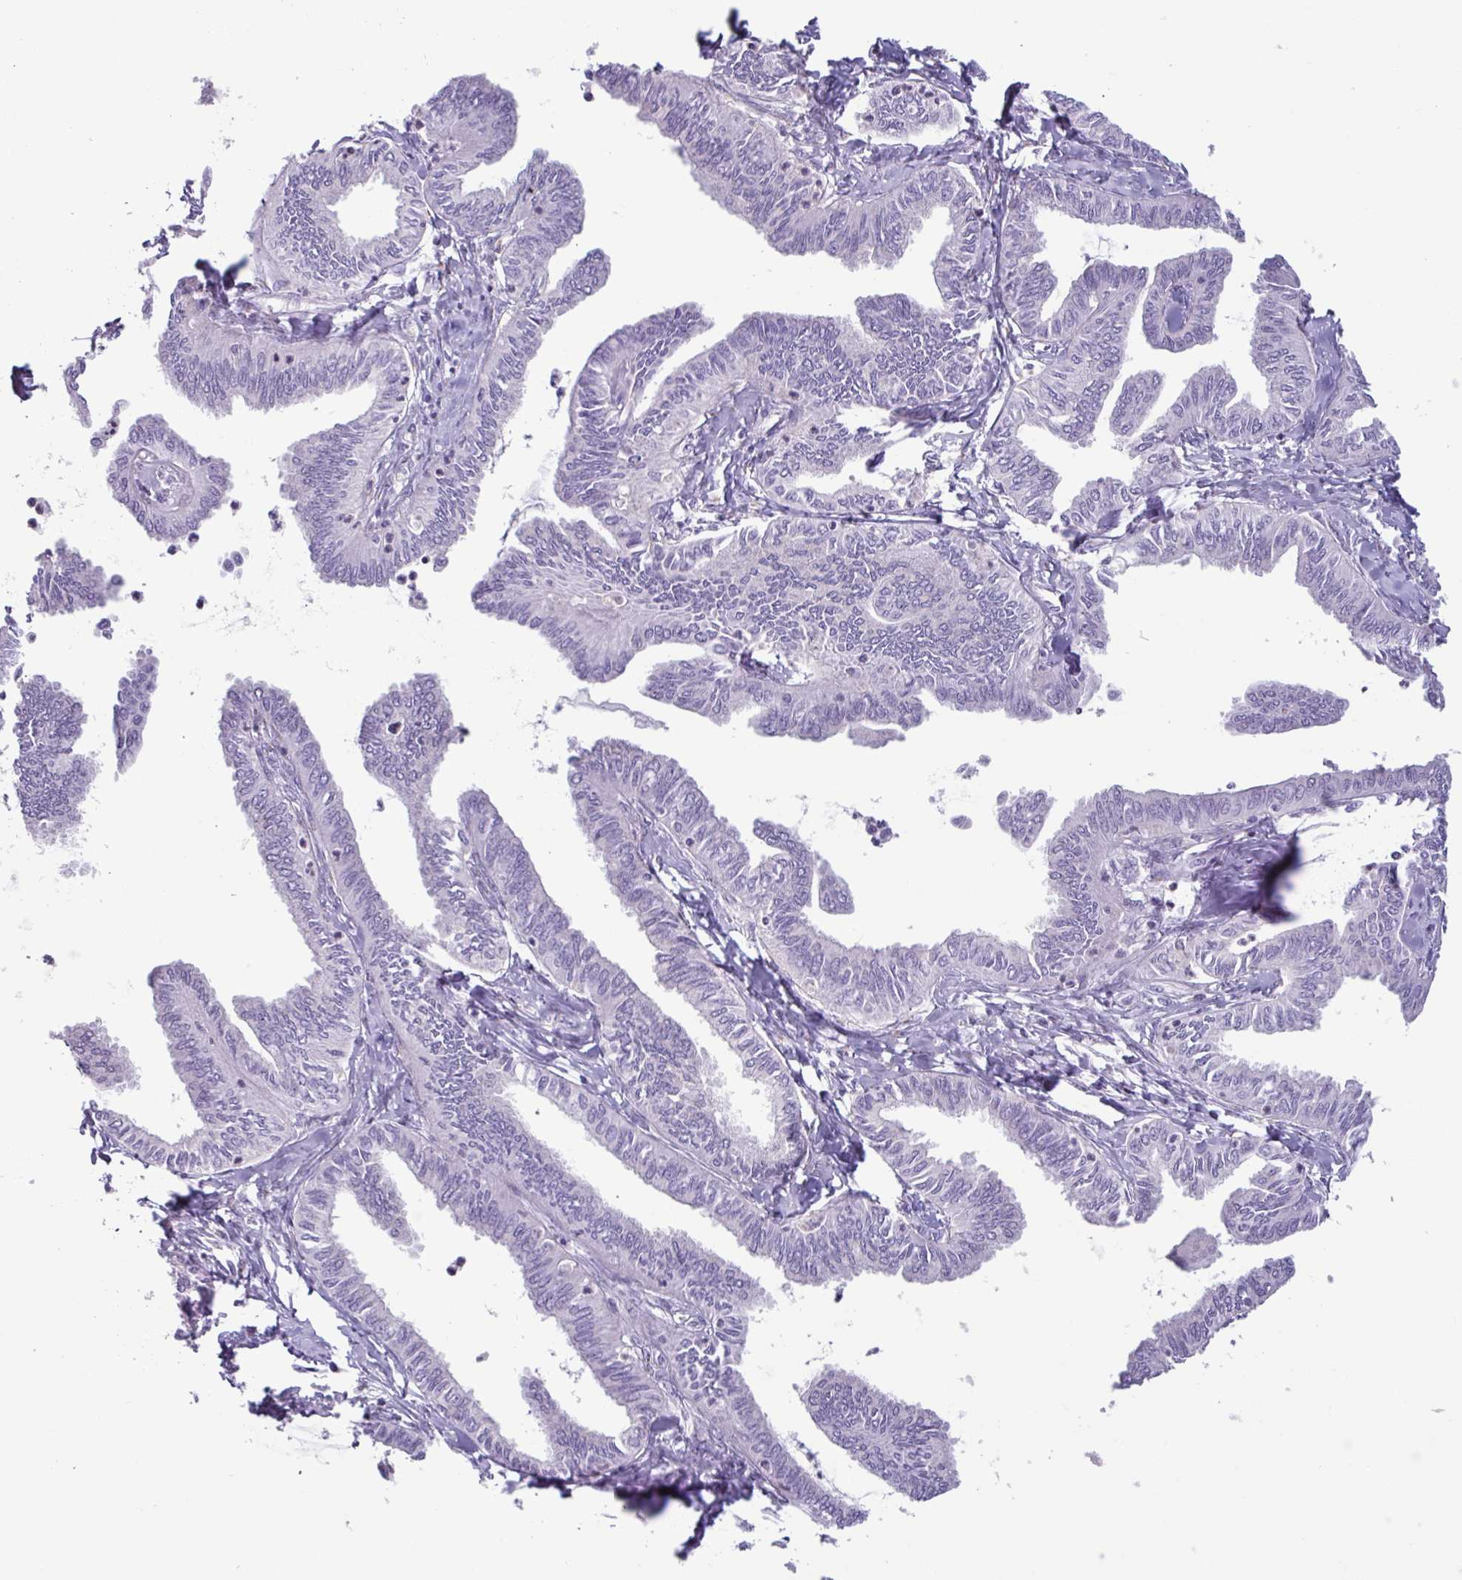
{"staining": {"intensity": "negative", "quantity": "none", "location": "none"}, "tissue": "ovarian cancer", "cell_type": "Tumor cells", "image_type": "cancer", "snomed": [{"axis": "morphology", "description": "Carcinoma, endometroid"}, {"axis": "topography", "description": "Ovary"}], "caption": "Immunohistochemical staining of human ovarian cancer (endometroid carcinoma) exhibits no significant staining in tumor cells.", "gene": "ADGRE1", "patient": {"sex": "female", "age": 70}}